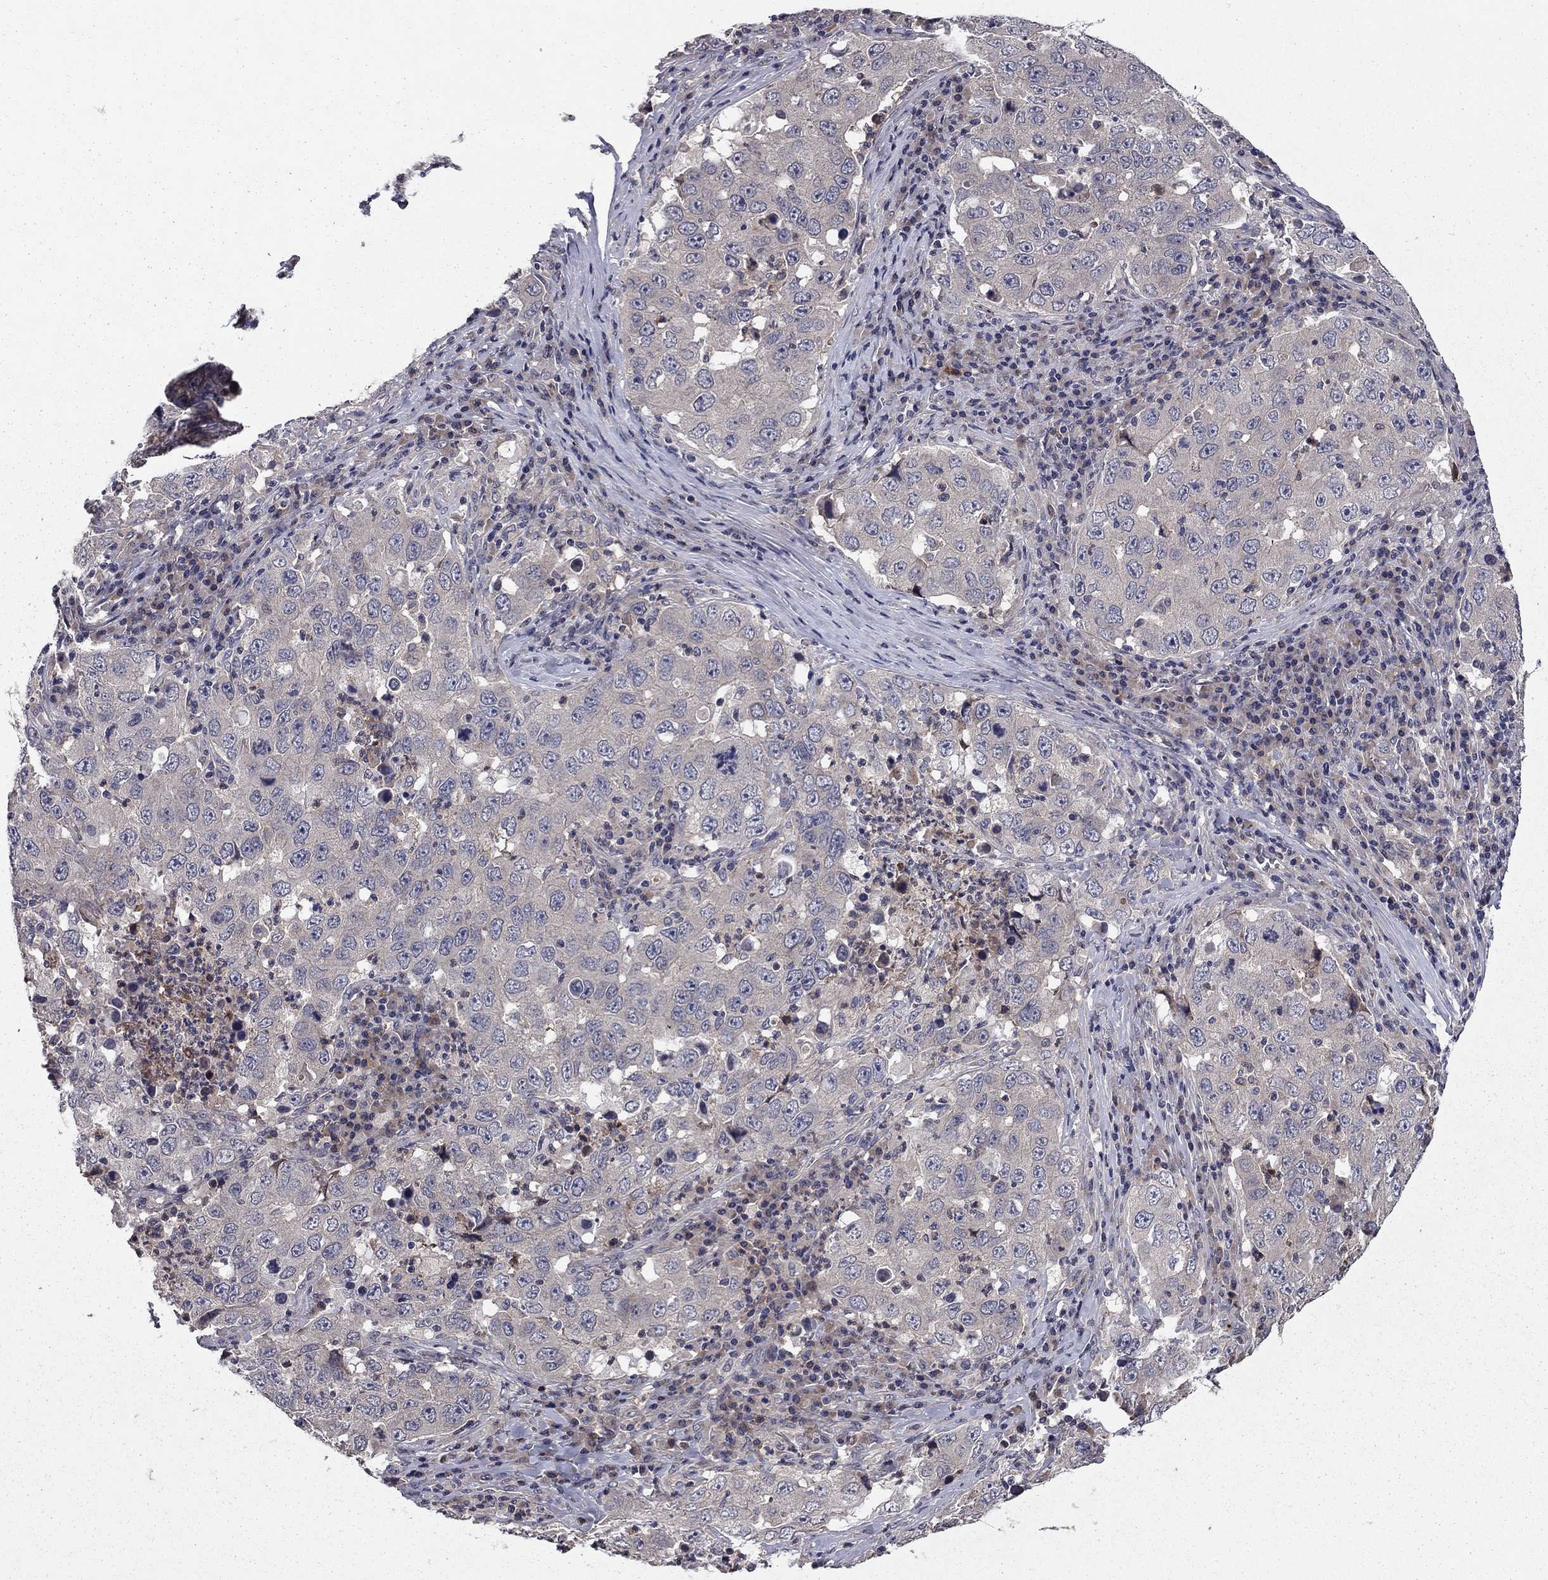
{"staining": {"intensity": "negative", "quantity": "none", "location": "none"}, "tissue": "lung cancer", "cell_type": "Tumor cells", "image_type": "cancer", "snomed": [{"axis": "morphology", "description": "Adenocarcinoma, NOS"}, {"axis": "topography", "description": "Lung"}], "caption": "IHC of human lung cancer (adenocarcinoma) shows no expression in tumor cells. The staining was performed using DAB (3,3'-diaminobenzidine) to visualize the protein expression in brown, while the nuclei were stained in blue with hematoxylin (Magnification: 20x).", "gene": "PROS1", "patient": {"sex": "male", "age": 73}}